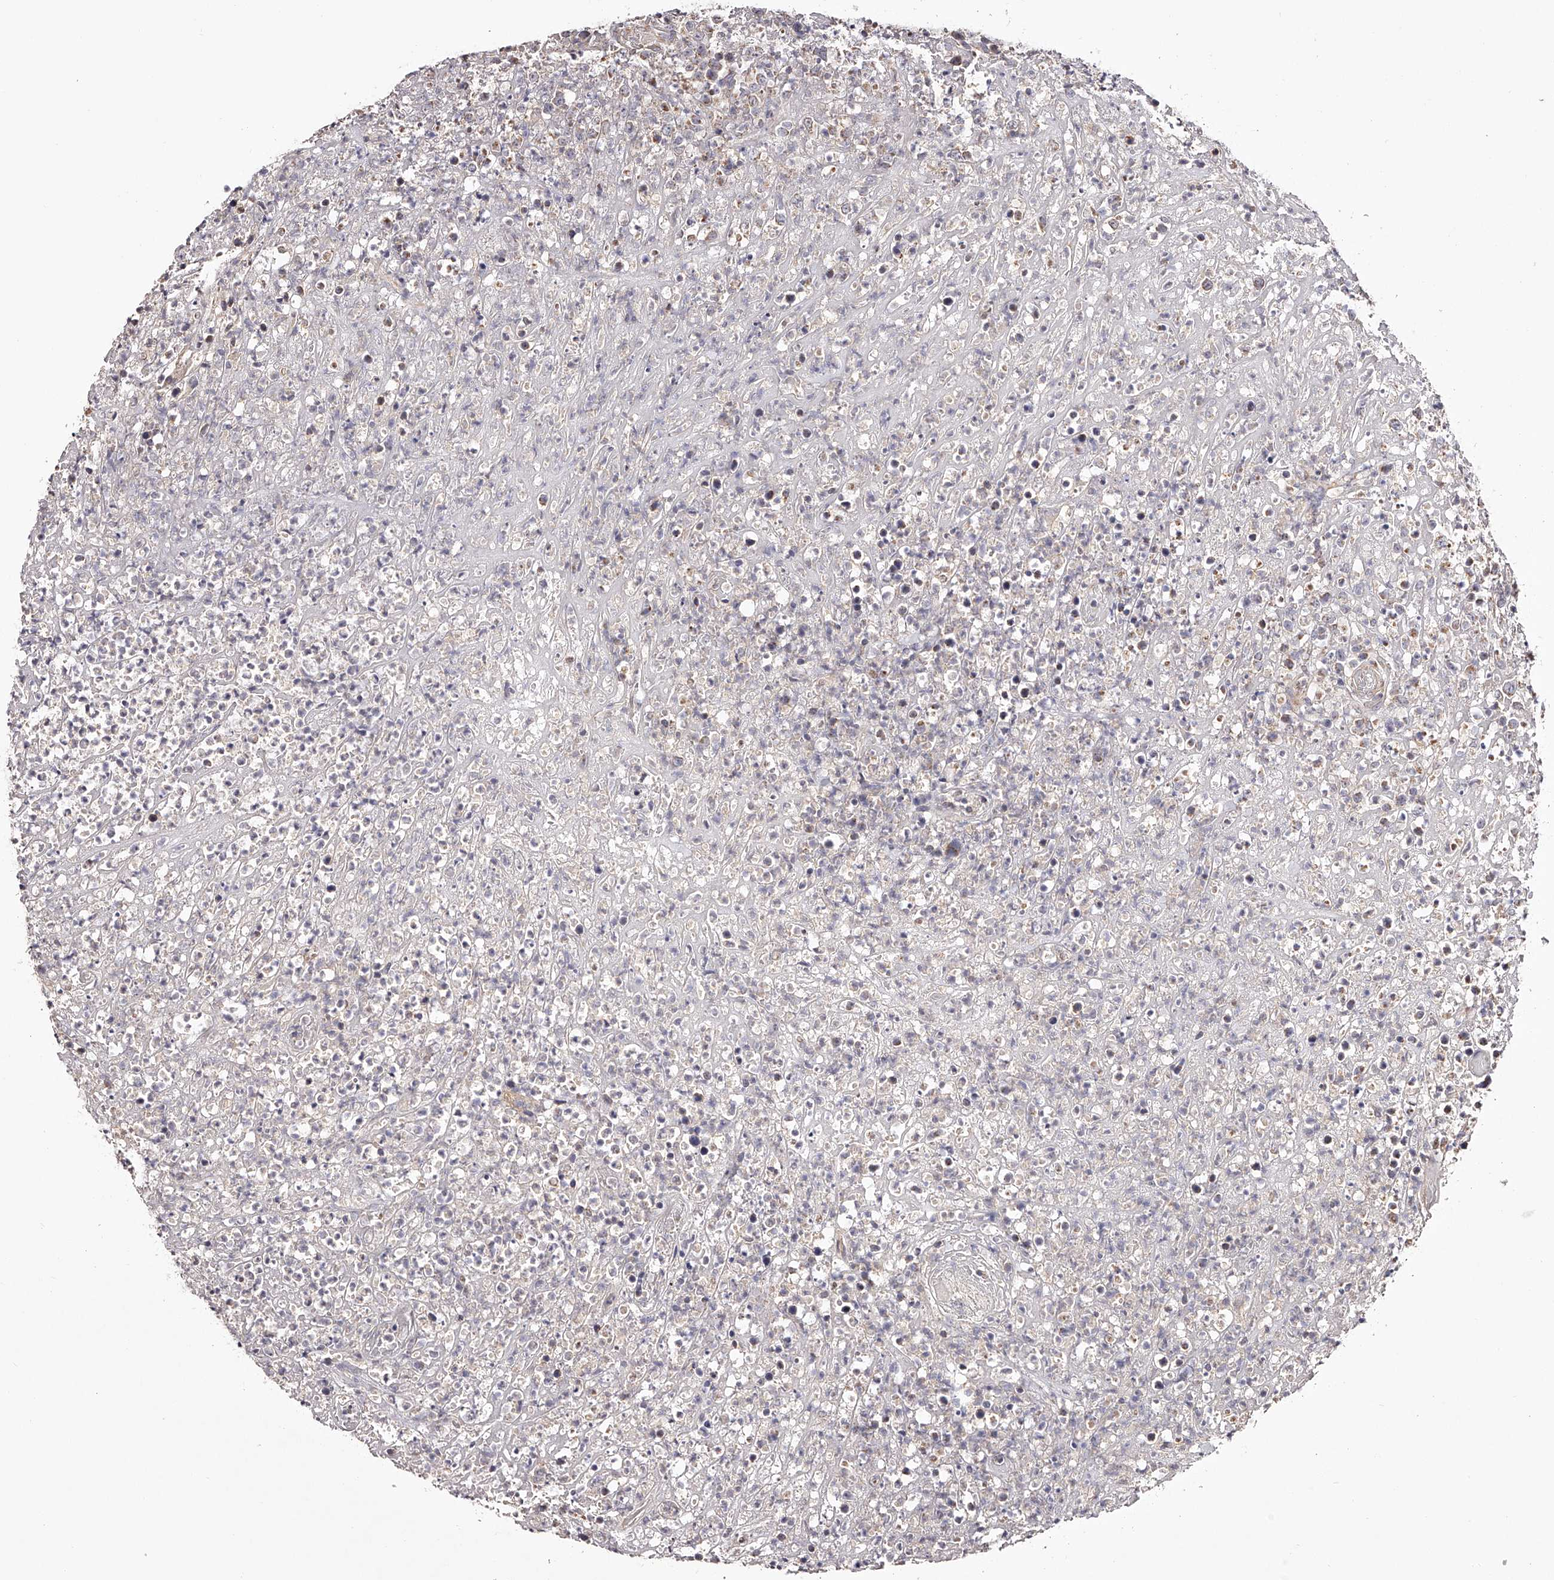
{"staining": {"intensity": "negative", "quantity": "none", "location": "none"}, "tissue": "lymphoma", "cell_type": "Tumor cells", "image_type": "cancer", "snomed": [{"axis": "morphology", "description": "Malignant lymphoma, non-Hodgkin's type, High grade"}, {"axis": "topography", "description": "Colon"}], "caption": "Immunohistochemical staining of lymphoma exhibits no significant staining in tumor cells.", "gene": "USP21", "patient": {"sex": "female", "age": 53}}